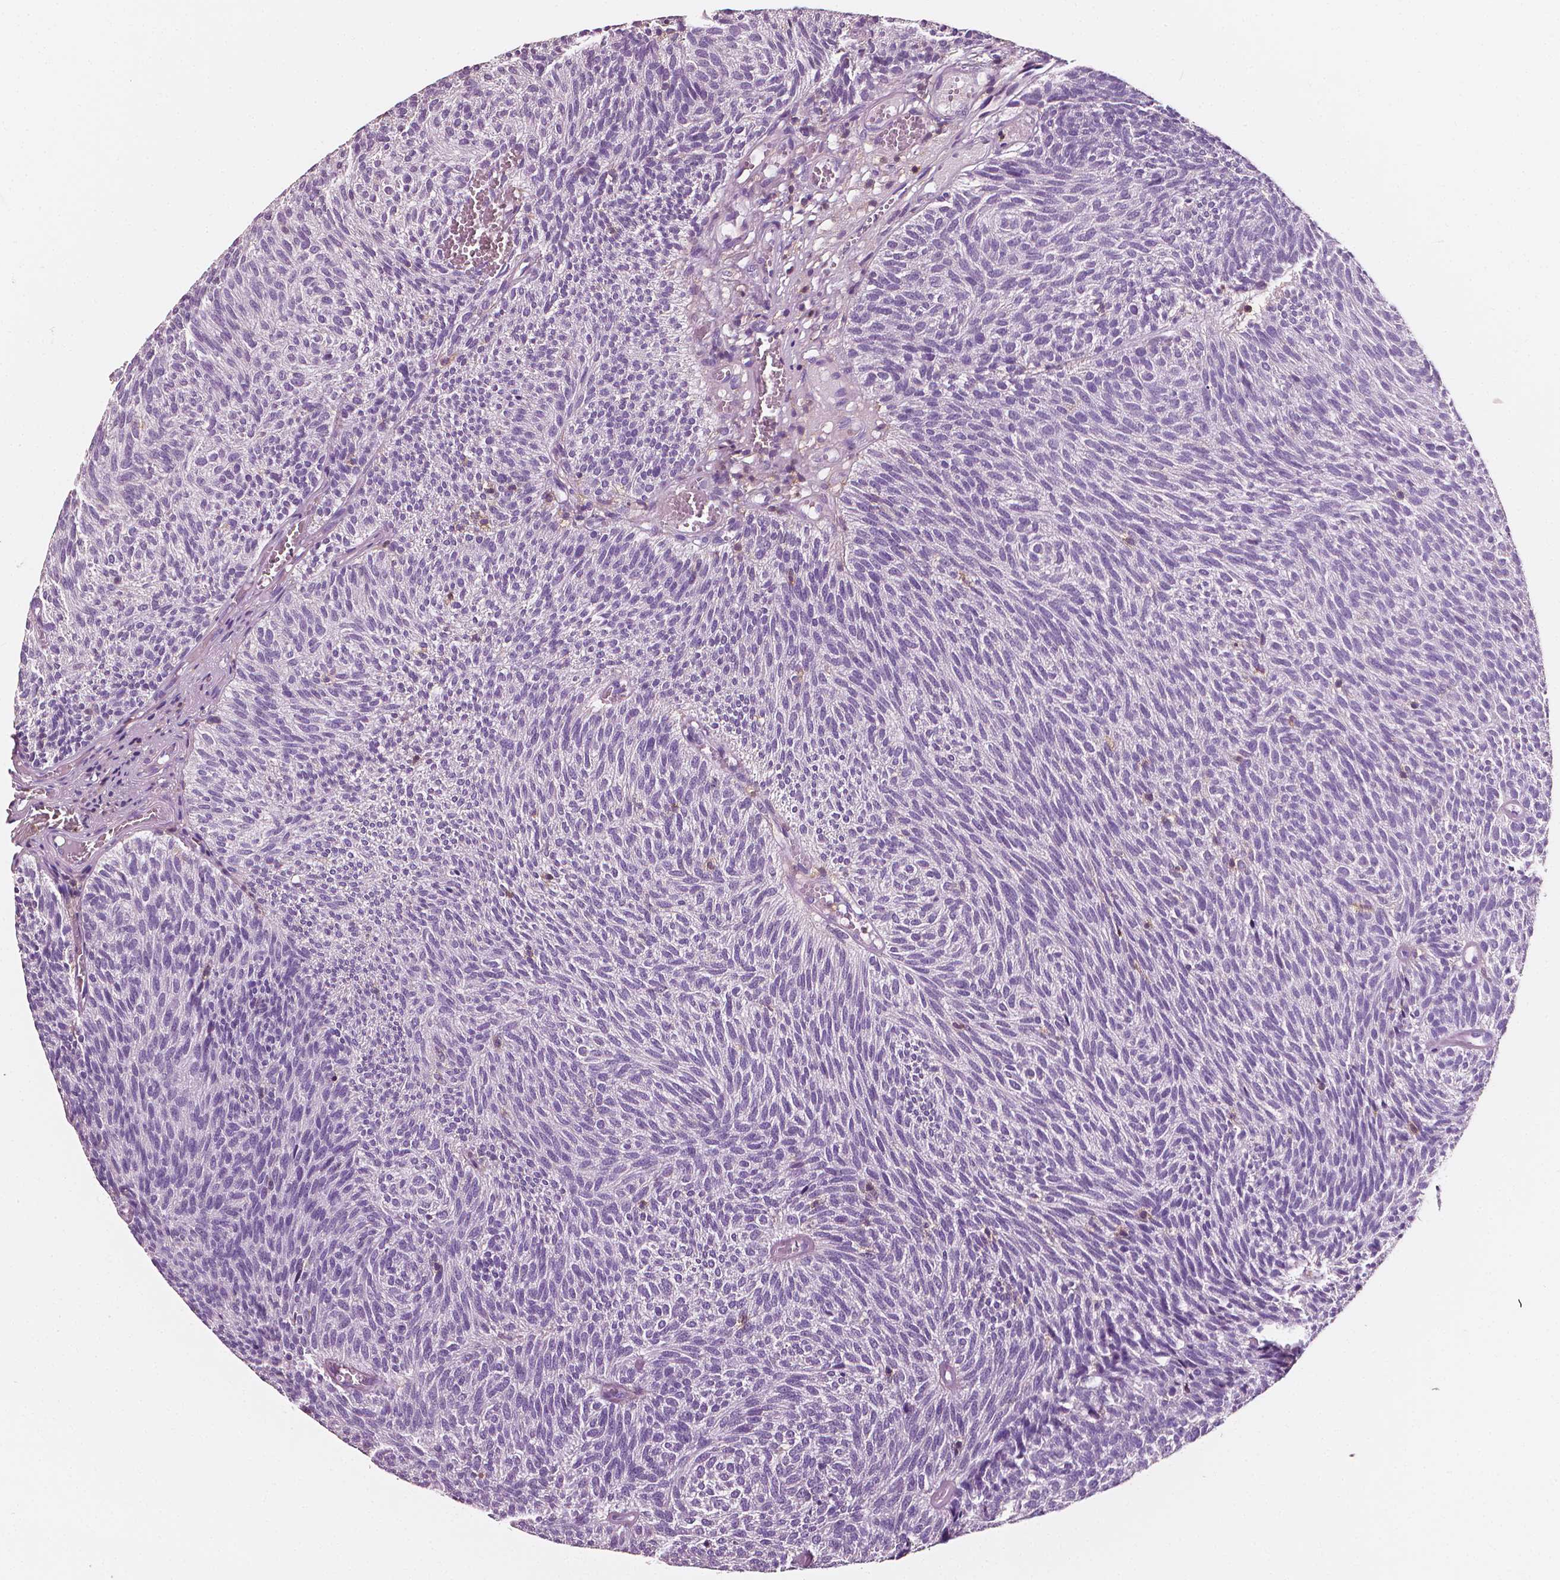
{"staining": {"intensity": "negative", "quantity": "none", "location": "none"}, "tissue": "urothelial cancer", "cell_type": "Tumor cells", "image_type": "cancer", "snomed": [{"axis": "morphology", "description": "Urothelial carcinoma, Low grade"}, {"axis": "topography", "description": "Urinary bladder"}], "caption": "Tumor cells show no significant staining in urothelial cancer. (DAB IHC visualized using brightfield microscopy, high magnification).", "gene": "PTPRC", "patient": {"sex": "male", "age": 77}}